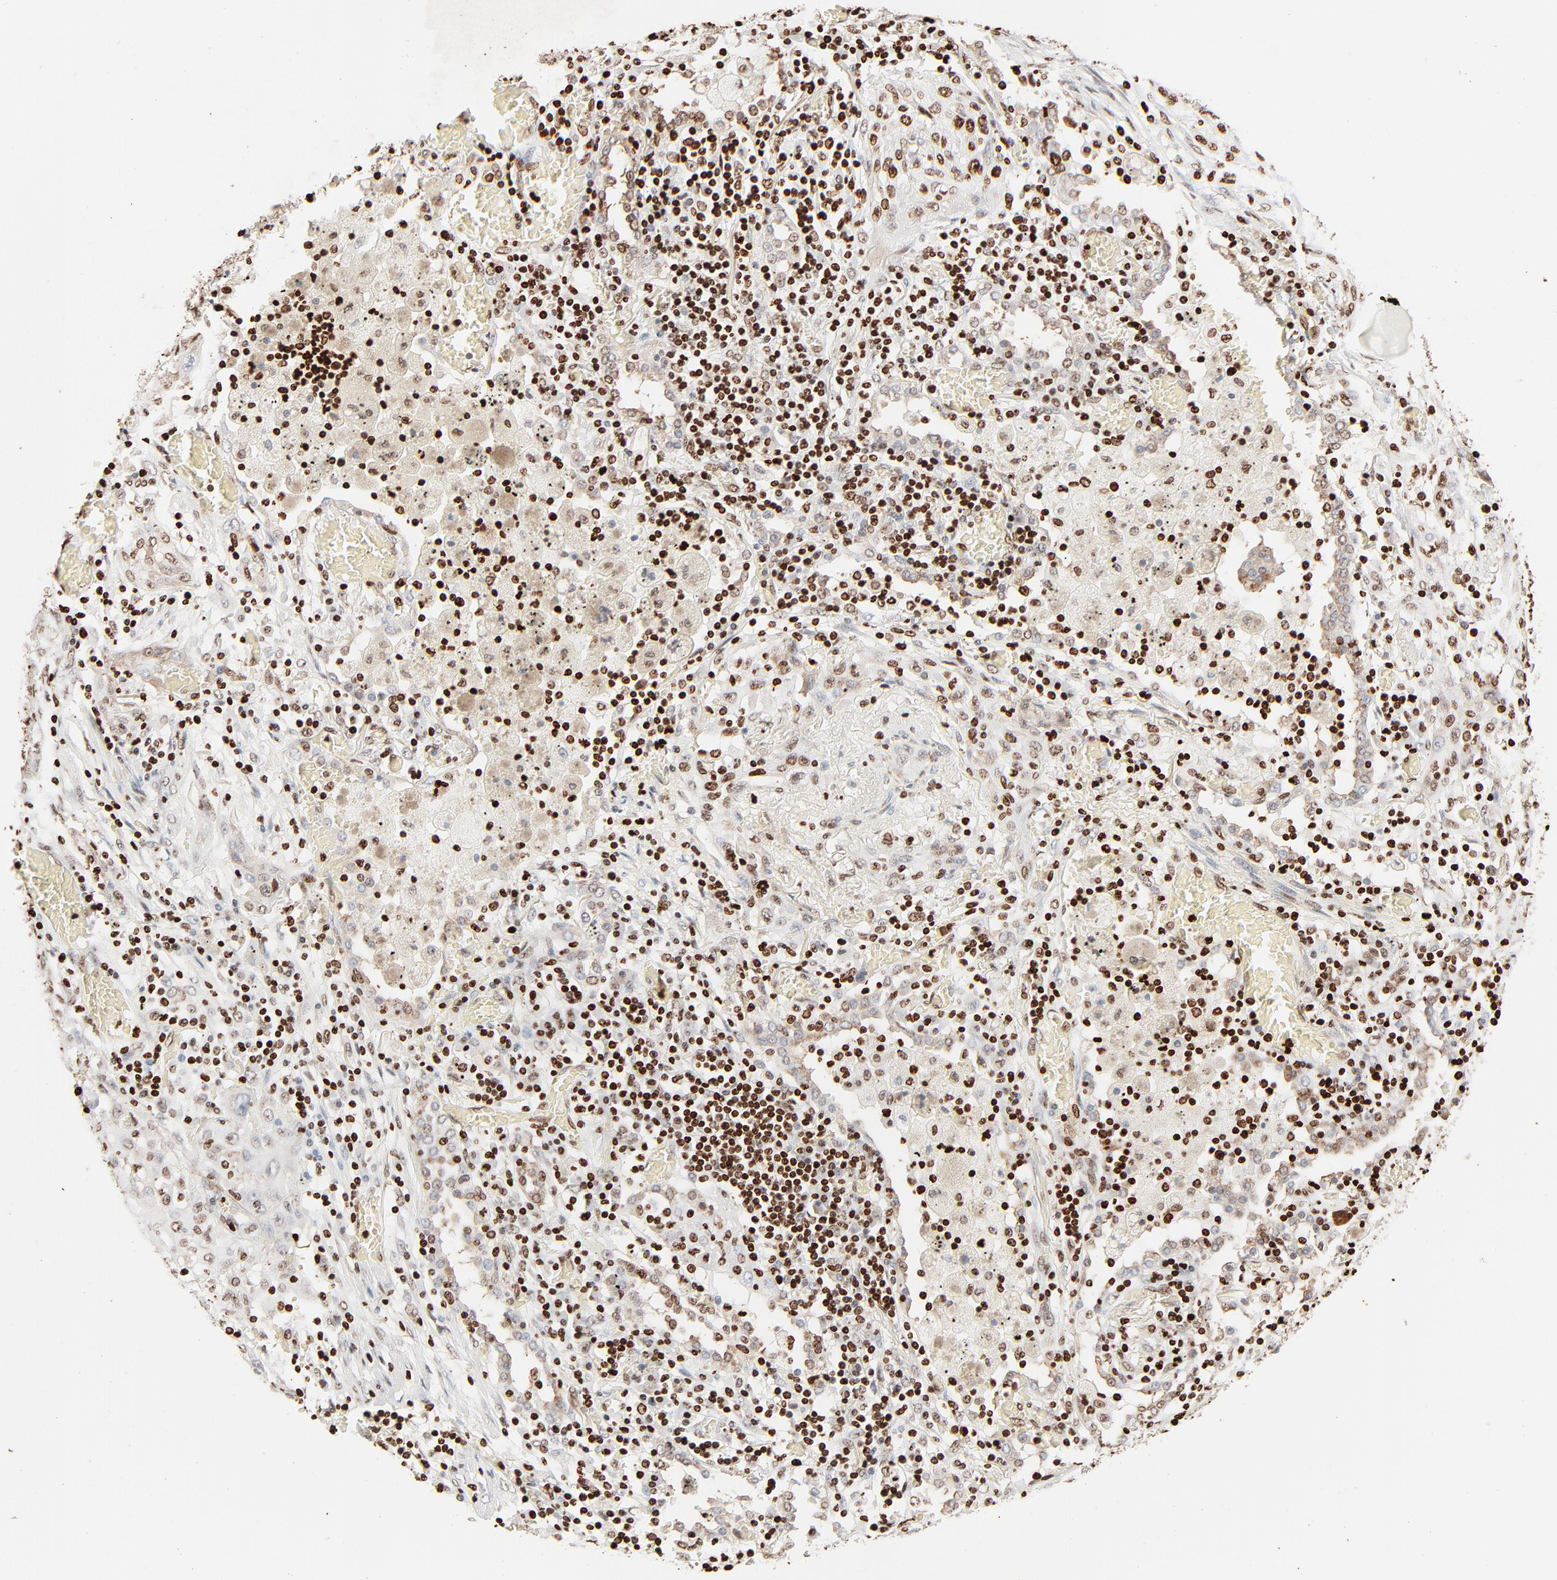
{"staining": {"intensity": "moderate", "quantity": ">75%", "location": "nuclear"}, "tissue": "lung cancer", "cell_type": "Tumor cells", "image_type": "cancer", "snomed": [{"axis": "morphology", "description": "Squamous cell carcinoma, NOS"}, {"axis": "topography", "description": "Lung"}], "caption": "About >75% of tumor cells in lung cancer show moderate nuclear protein positivity as visualized by brown immunohistochemical staining.", "gene": "HMGB2", "patient": {"sex": "female", "age": 47}}